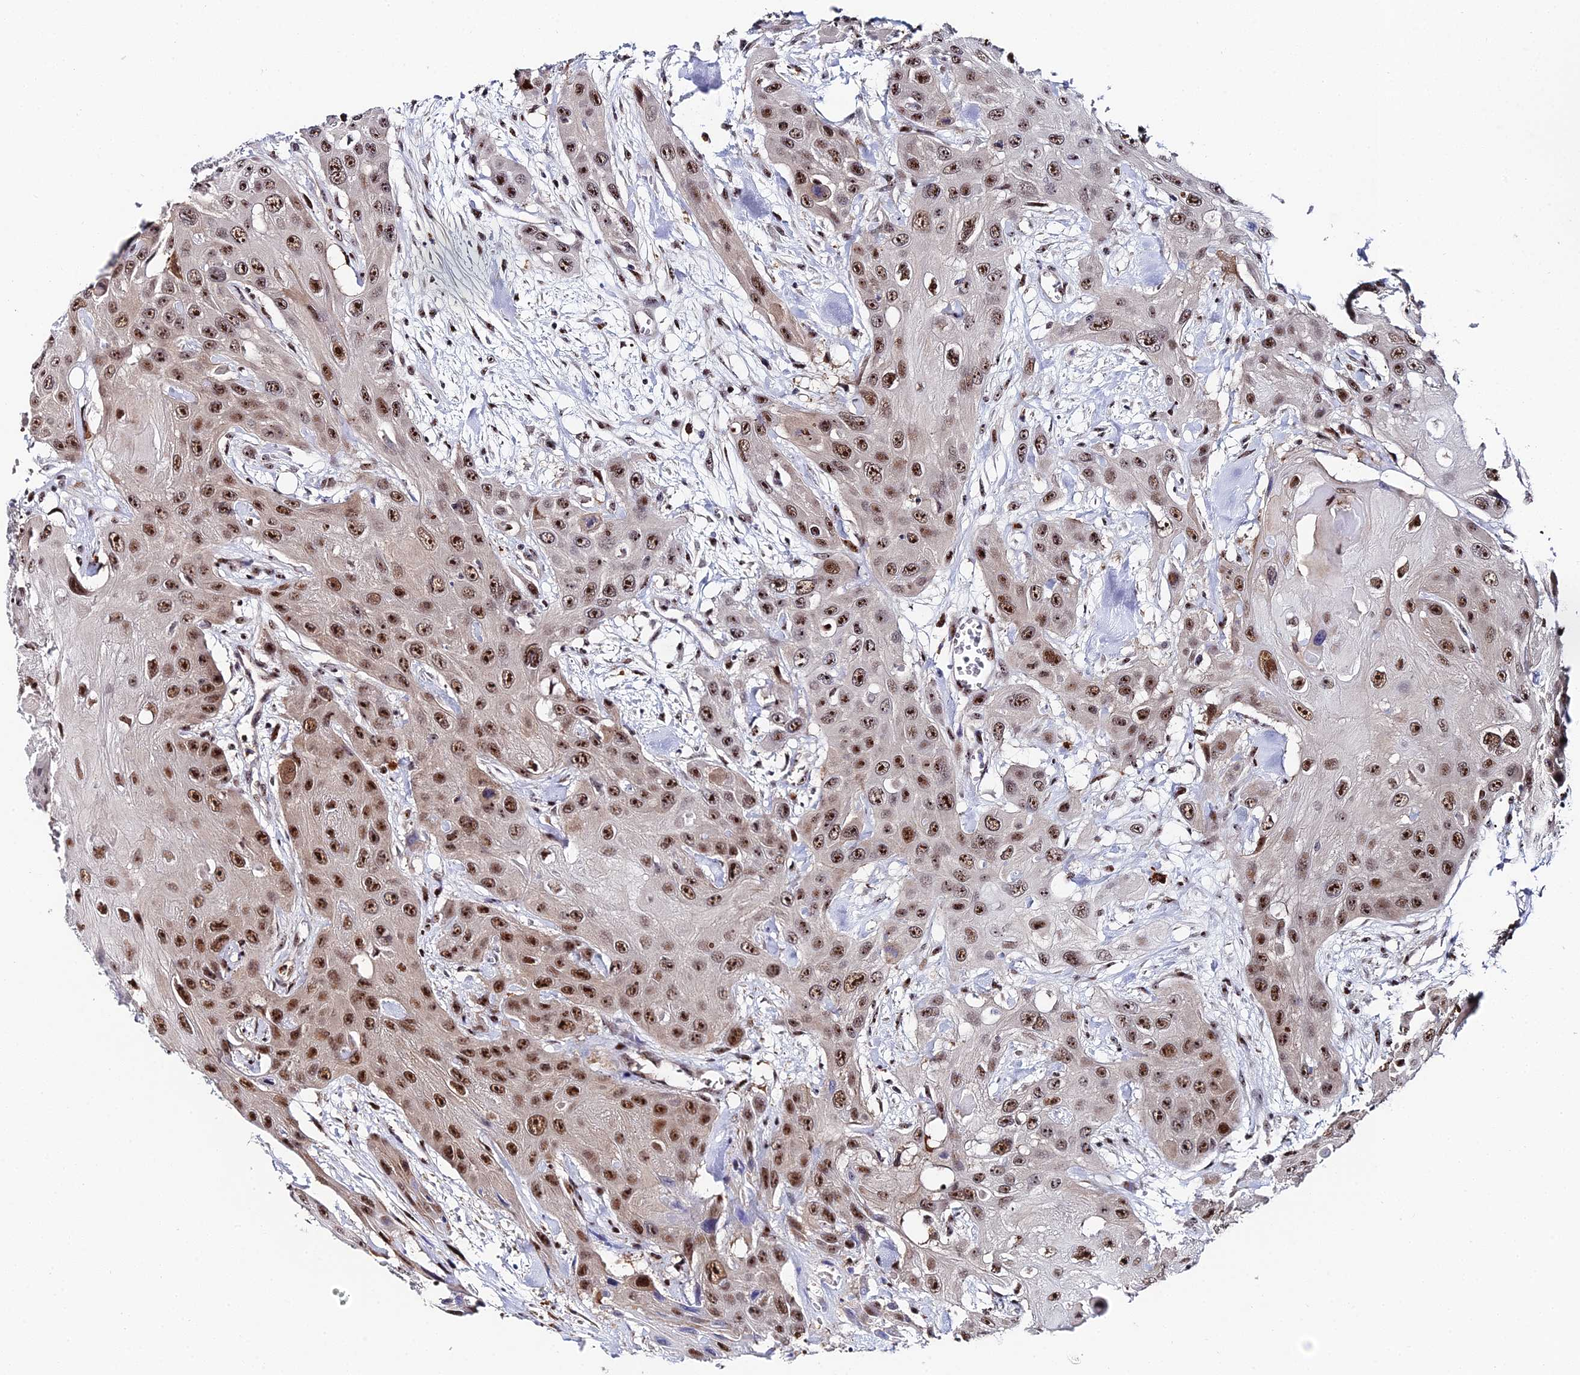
{"staining": {"intensity": "strong", "quantity": ">75%", "location": "nuclear"}, "tissue": "head and neck cancer", "cell_type": "Tumor cells", "image_type": "cancer", "snomed": [{"axis": "morphology", "description": "Squamous cell carcinoma, NOS"}, {"axis": "topography", "description": "Head-Neck"}], "caption": "Immunohistochemical staining of head and neck cancer demonstrates high levels of strong nuclear protein positivity in about >75% of tumor cells.", "gene": "TIFA", "patient": {"sex": "male", "age": 81}}